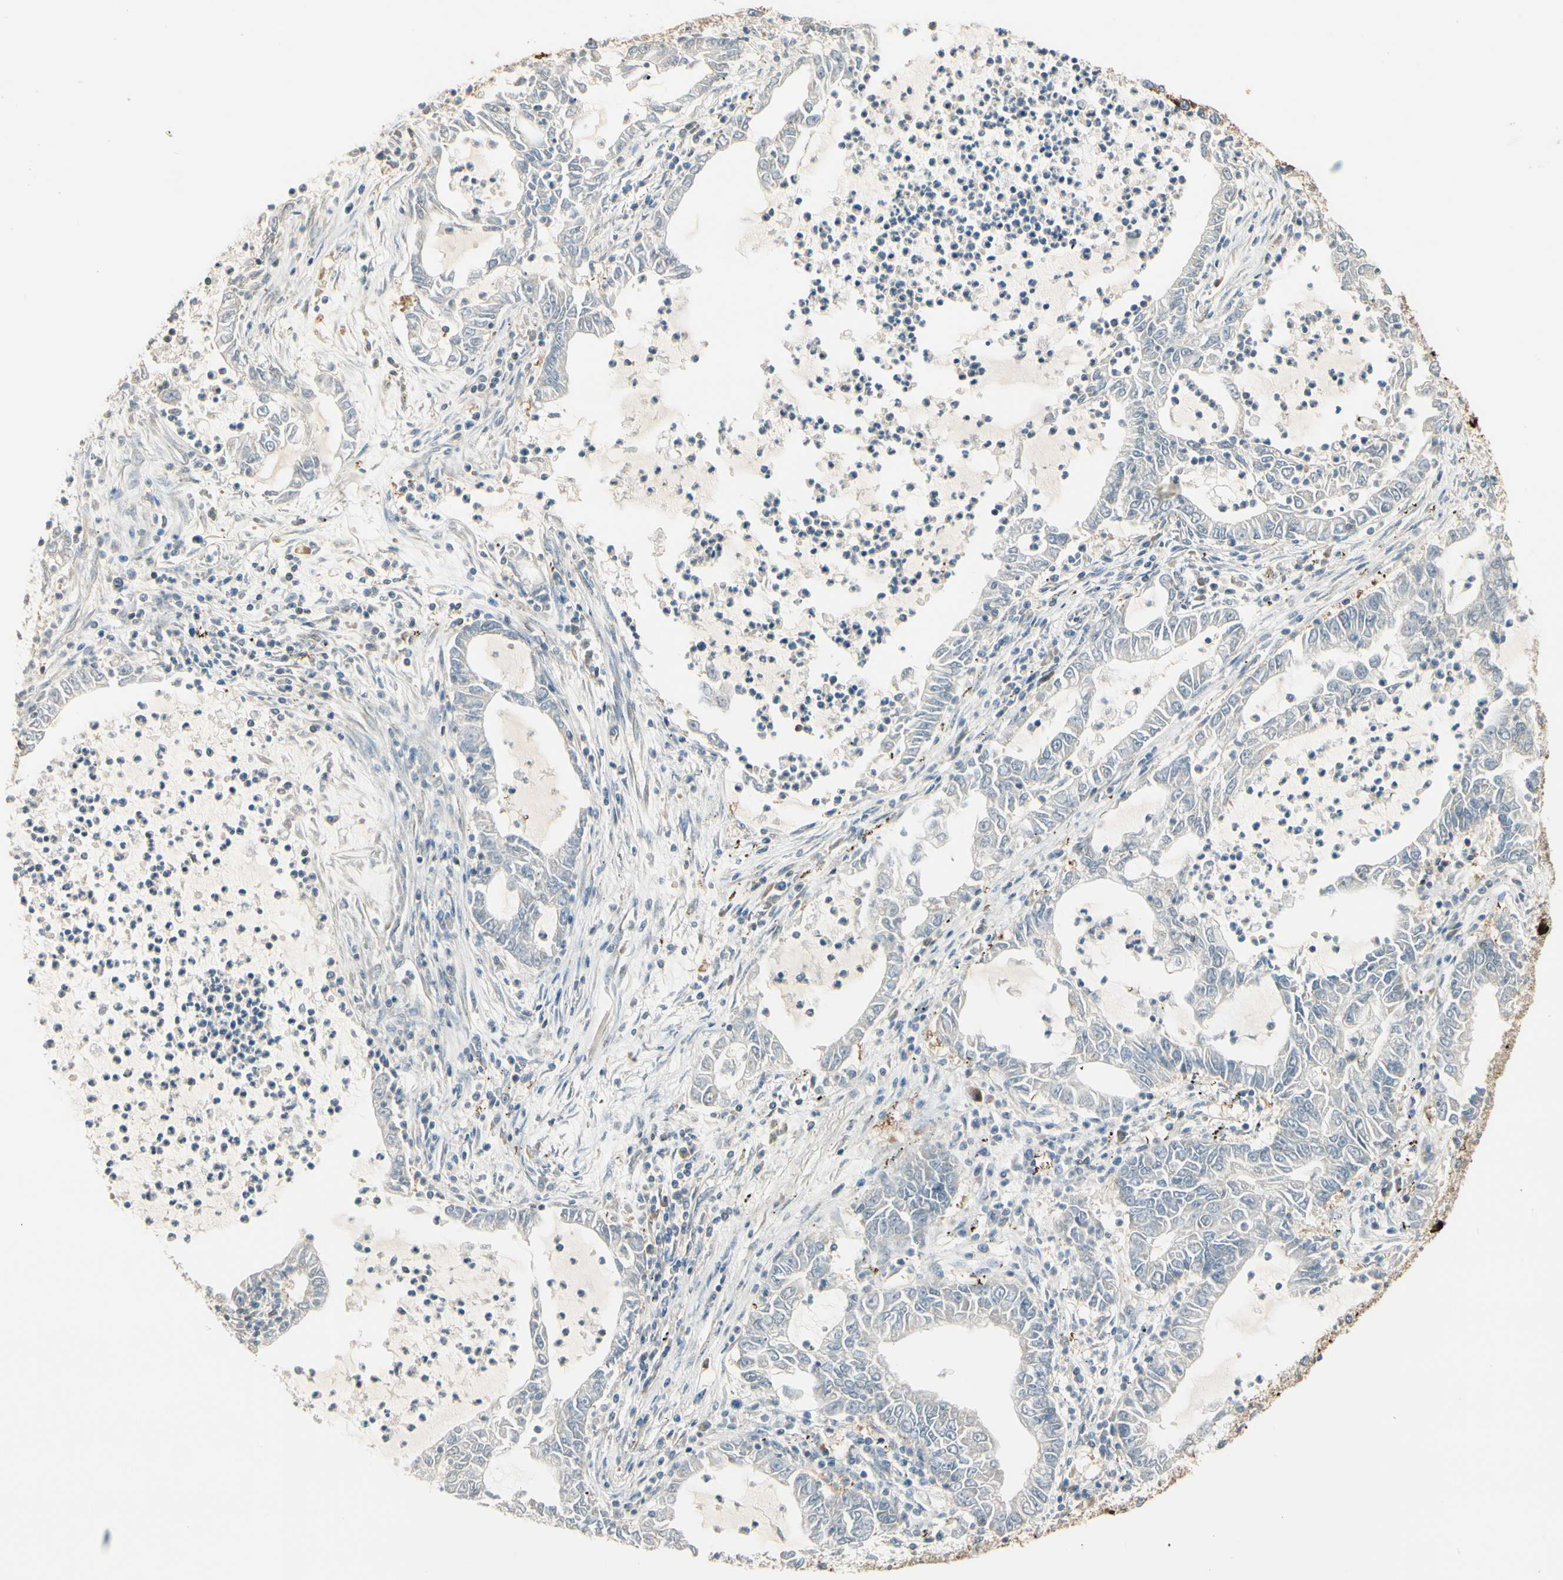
{"staining": {"intensity": "strong", "quantity": ">75%", "location": "cytoplasmic/membranous"}, "tissue": "lung cancer", "cell_type": "Tumor cells", "image_type": "cancer", "snomed": [{"axis": "morphology", "description": "Adenocarcinoma, NOS"}, {"axis": "topography", "description": "Lung"}], "caption": "Protein expression analysis of adenocarcinoma (lung) reveals strong cytoplasmic/membranous positivity in approximately >75% of tumor cells.", "gene": "PLXNA1", "patient": {"sex": "female", "age": 51}}